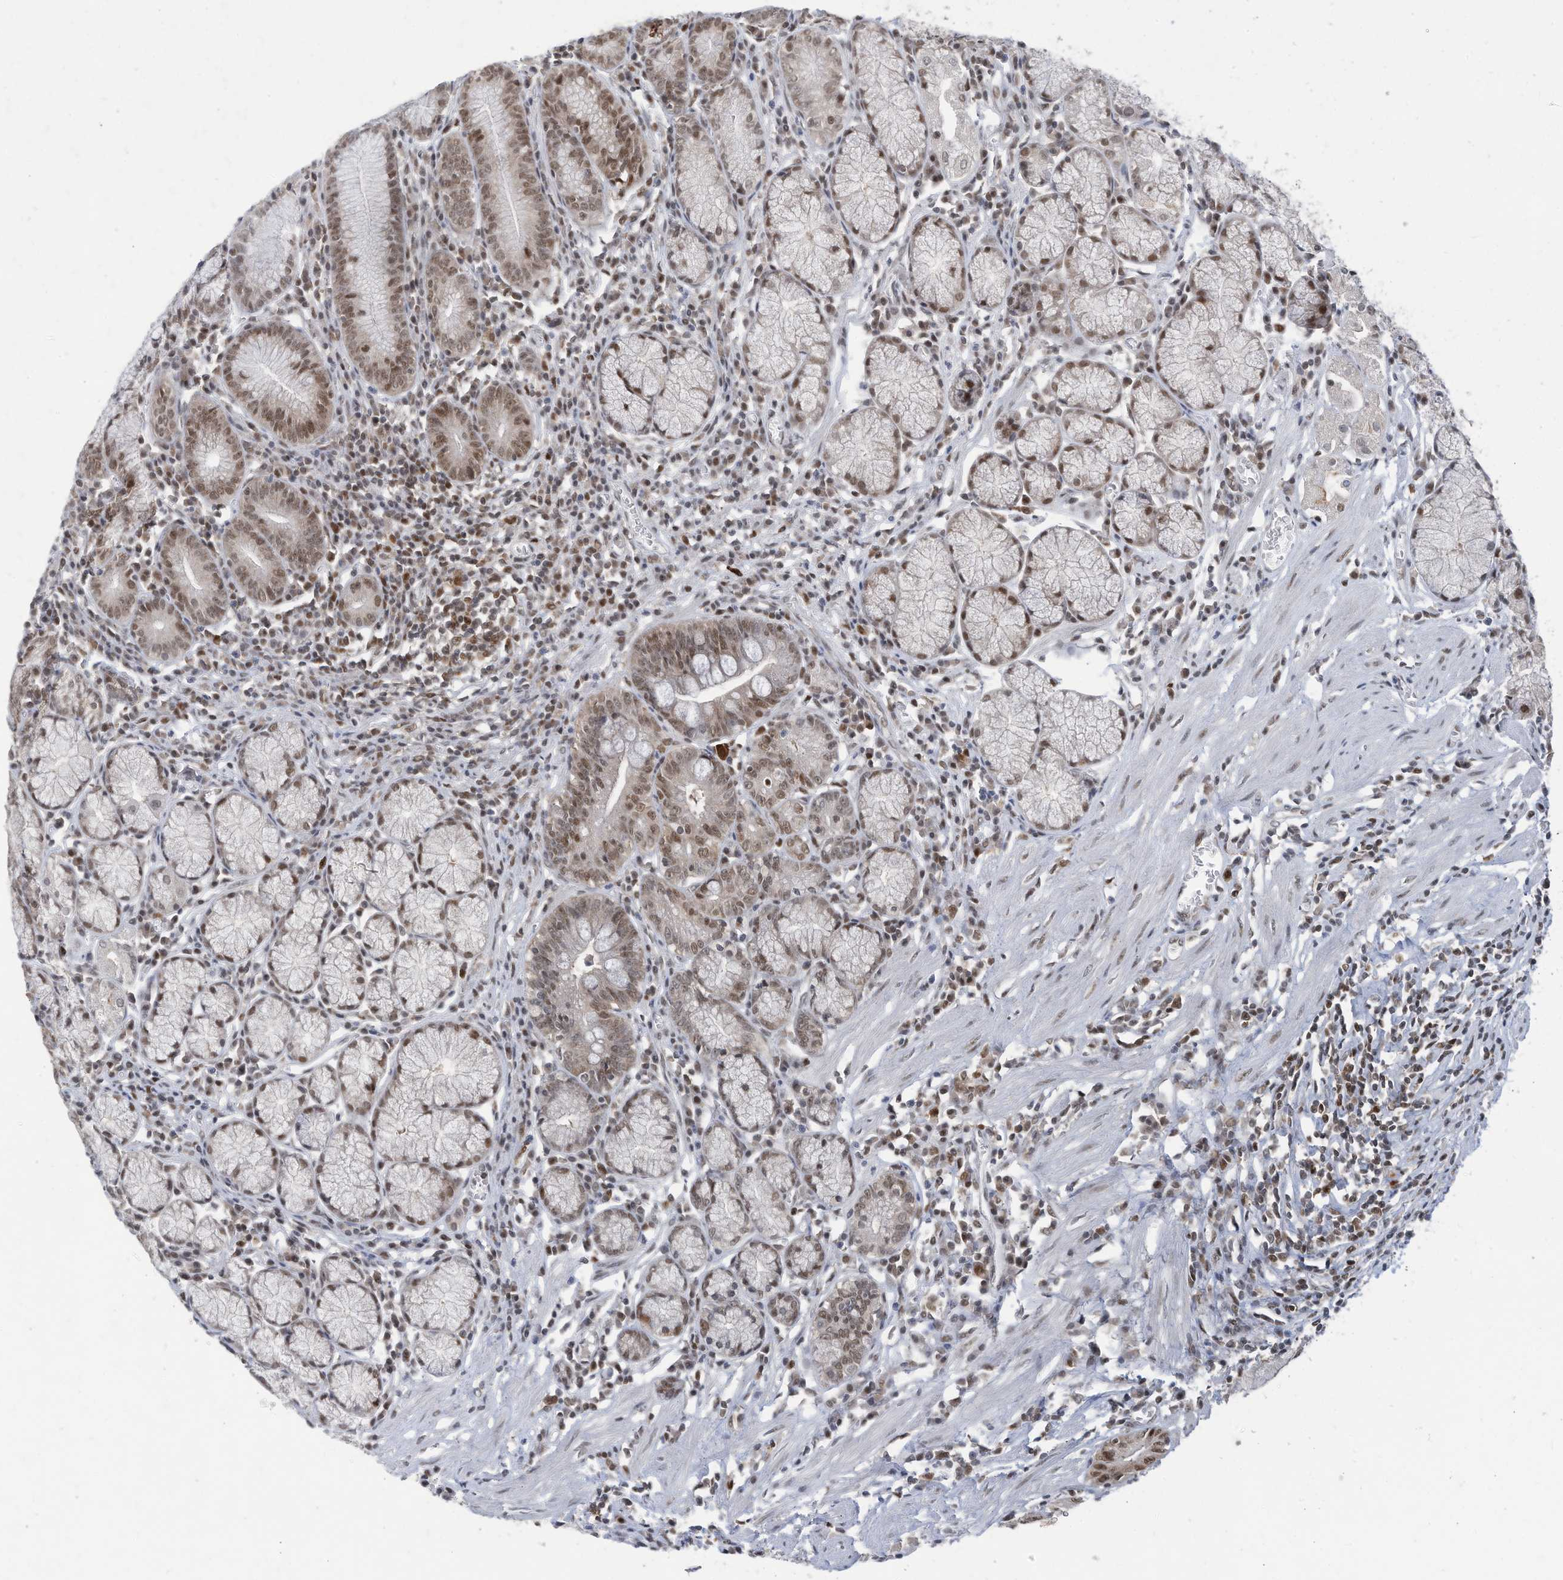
{"staining": {"intensity": "moderate", "quantity": "25%-75%", "location": "nuclear"}, "tissue": "stomach", "cell_type": "Glandular cells", "image_type": "normal", "snomed": [{"axis": "morphology", "description": "Normal tissue, NOS"}, {"axis": "topography", "description": "Stomach"}], "caption": "Protein staining of unremarkable stomach reveals moderate nuclear staining in approximately 25%-75% of glandular cells. The staining was performed using DAB, with brown indicating positive protein expression. Nuclei are stained blue with hematoxylin.", "gene": "OGT", "patient": {"sex": "male", "age": 55}}